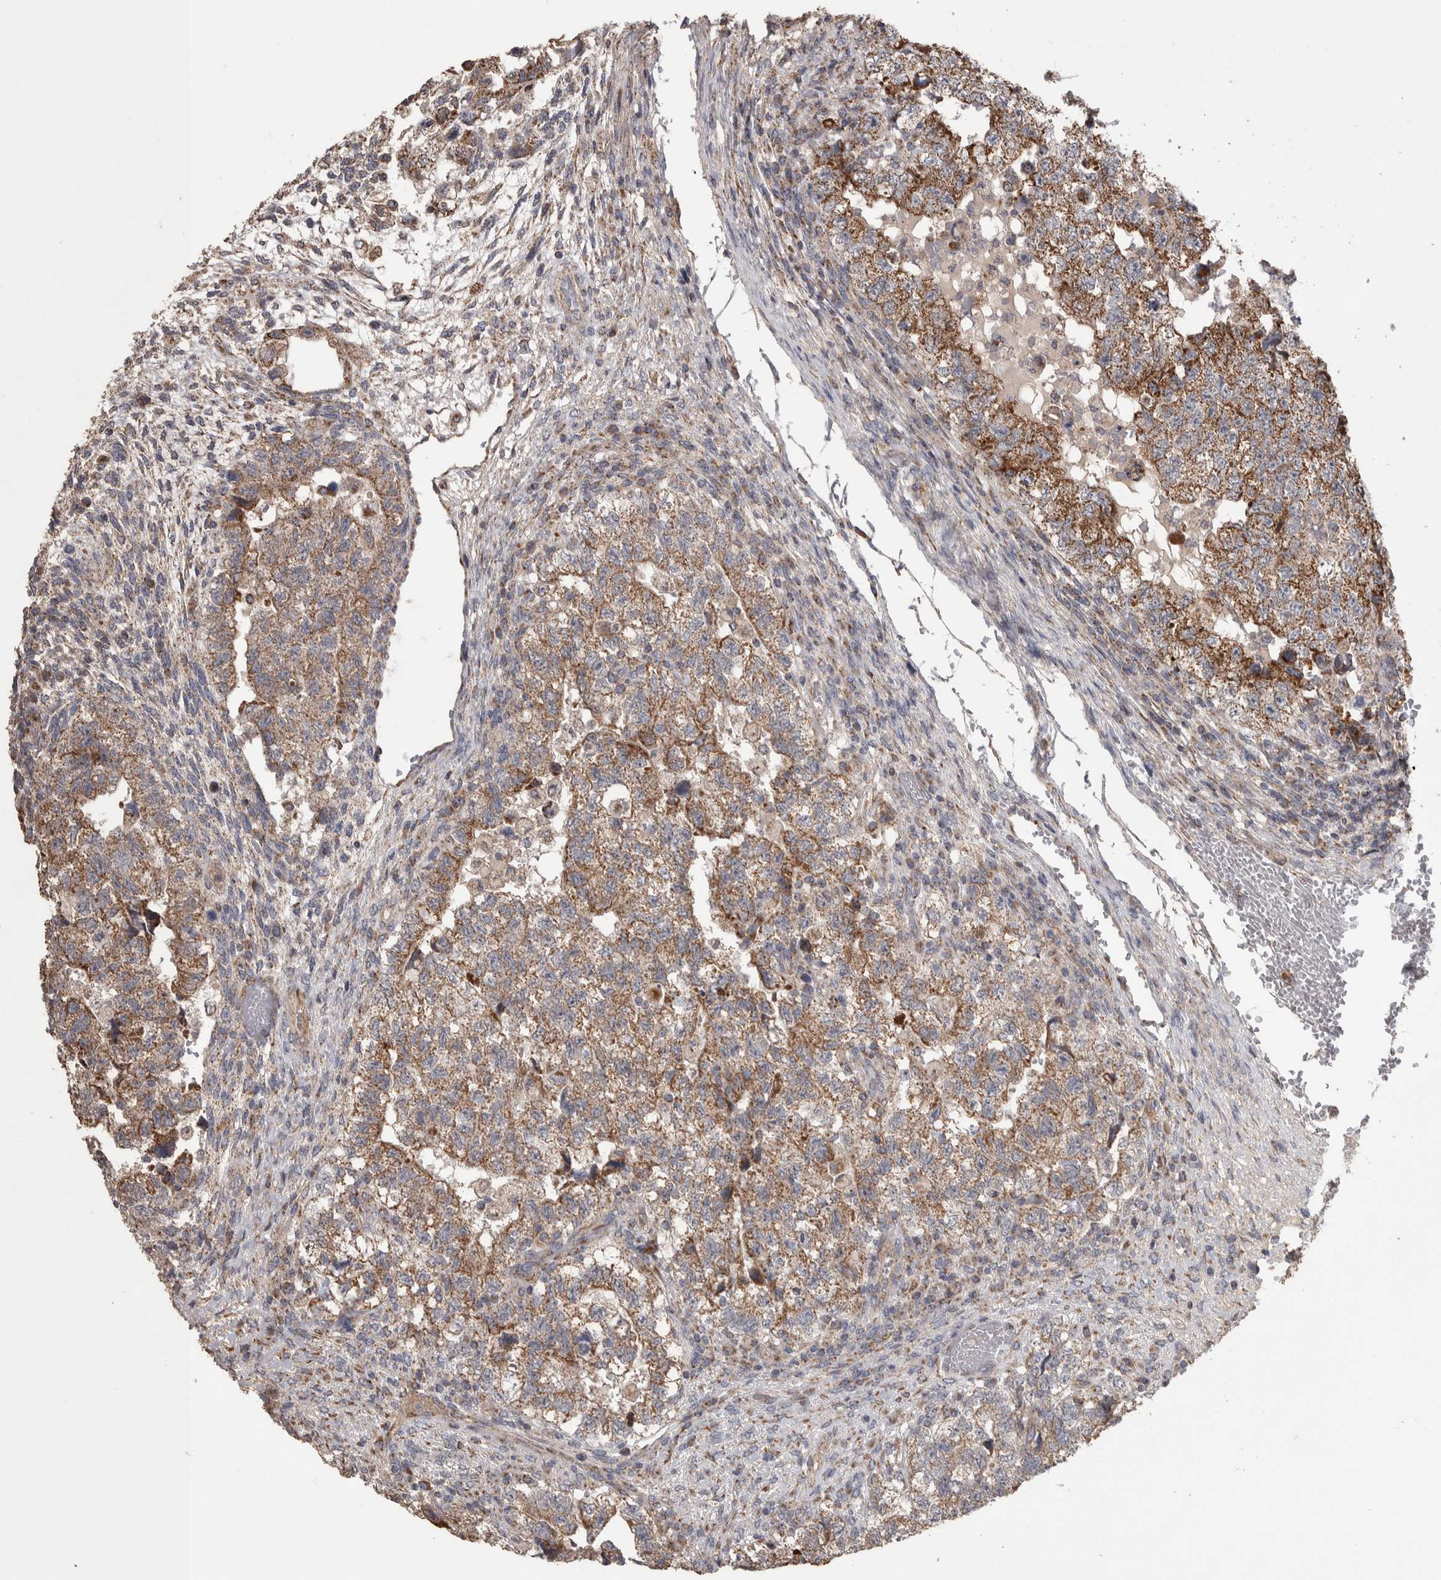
{"staining": {"intensity": "moderate", "quantity": ">75%", "location": "cytoplasmic/membranous"}, "tissue": "testis cancer", "cell_type": "Tumor cells", "image_type": "cancer", "snomed": [{"axis": "morphology", "description": "Carcinoma, Embryonal, NOS"}, {"axis": "topography", "description": "Testis"}], "caption": "This histopathology image shows testis embryonal carcinoma stained with immunohistochemistry (IHC) to label a protein in brown. The cytoplasmic/membranous of tumor cells show moderate positivity for the protein. Nuclei are counter-stained blue.", "gene": "SCO1", "patient": {"sex": "male", "age": 36}}